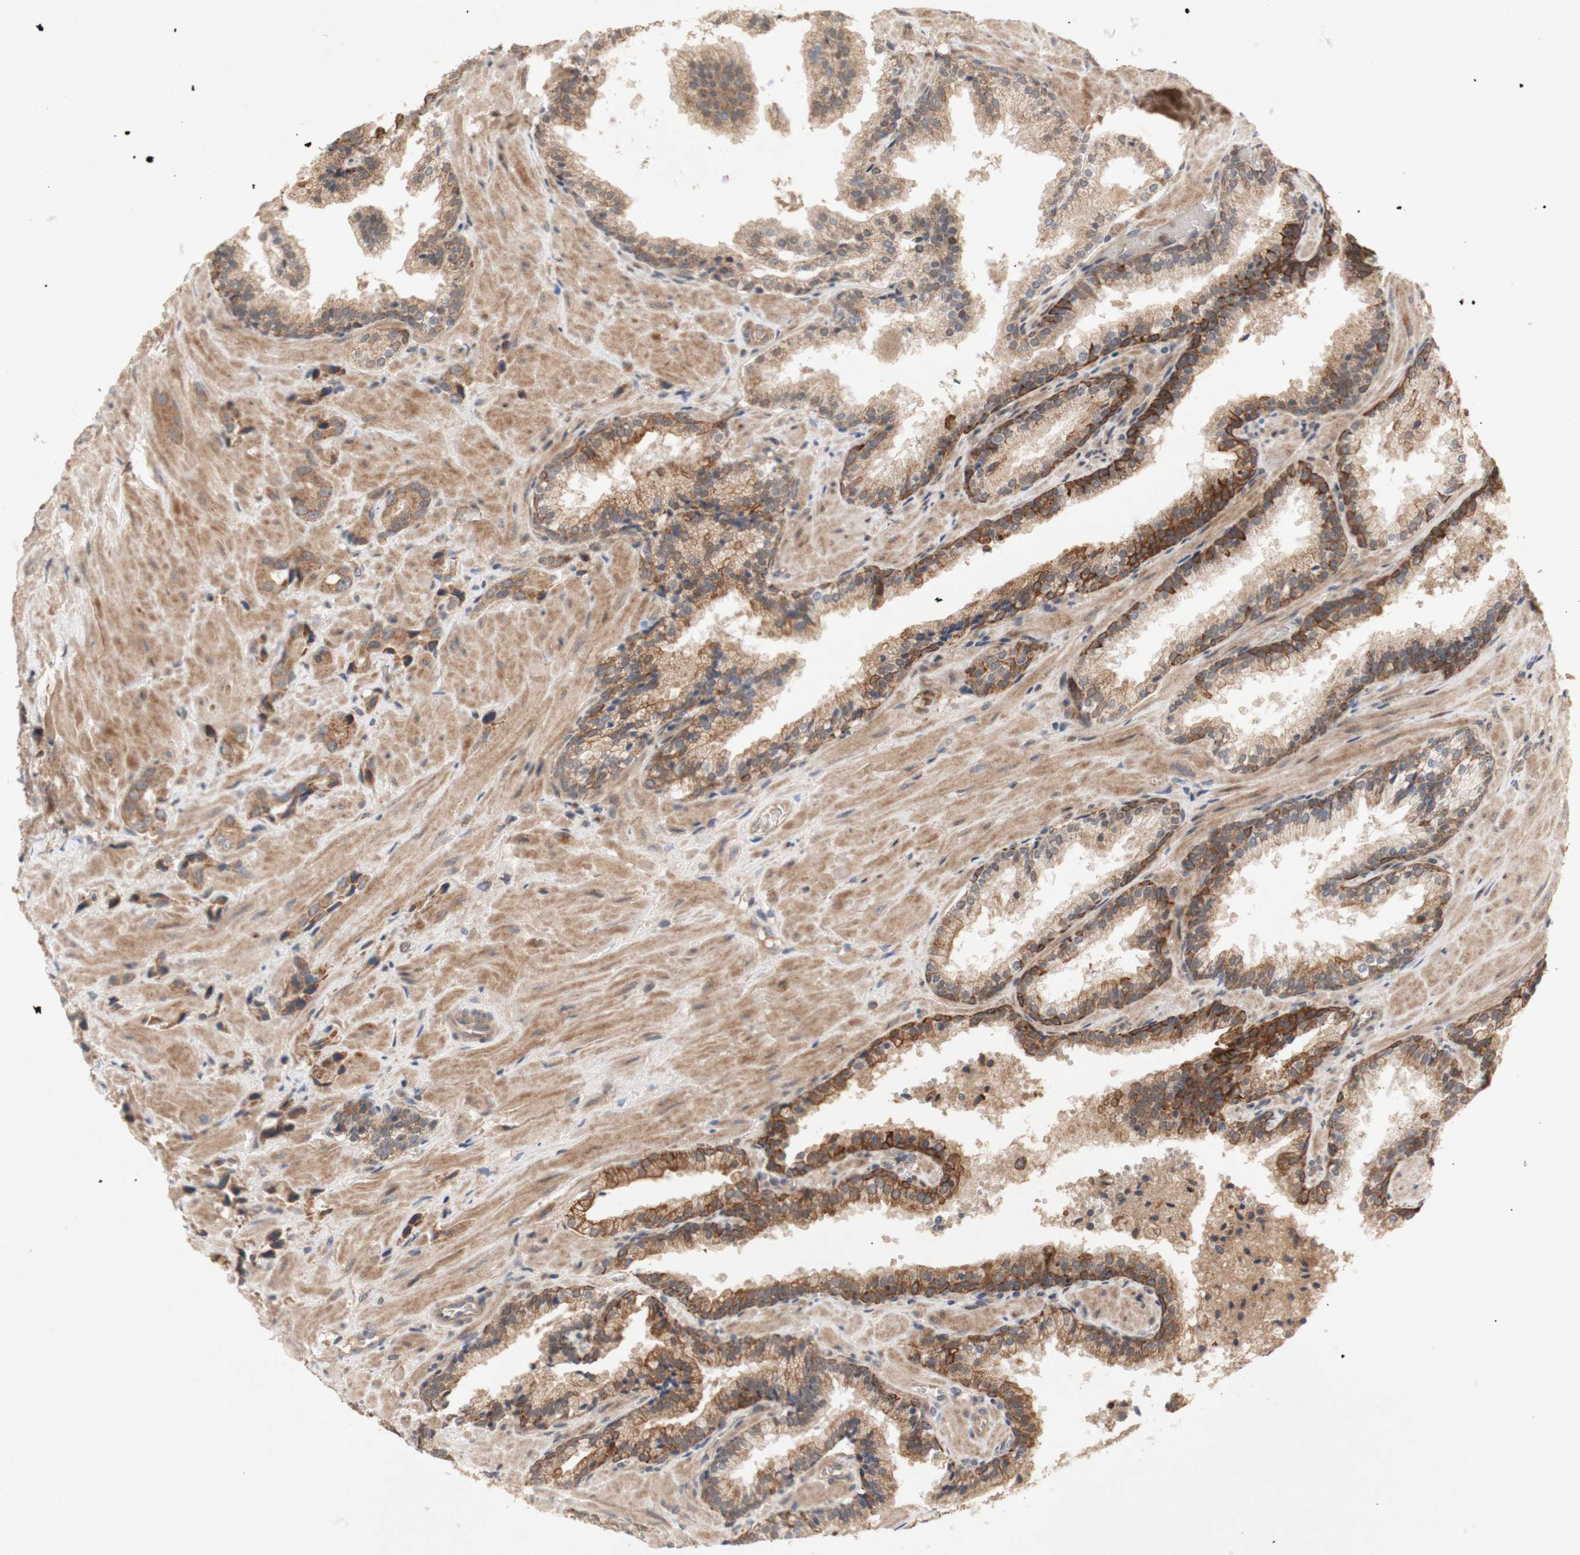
{"staining": {"intensity": "moderate", "quantity": ">75%", "location": "cytoplasmic/membranous"}, "tissue": "prostate cancer", "cell_type": "Tumor cells", "image_type": "cancer", "snomed": [{"axis": "morphology", "description": "Adenocarcinoma, High grade"}, {"axis": "topography", "description": "Prostate"}], "caption": "Tumor cells demonstrate medium levels of moderate cytoplasmic/membranous expression in approximately >75% of cells in human prostate cancer (adenocarcinoma (high-grade)).", "gene": "PKN1", "patient": {"sex": "male", "age": 64}}